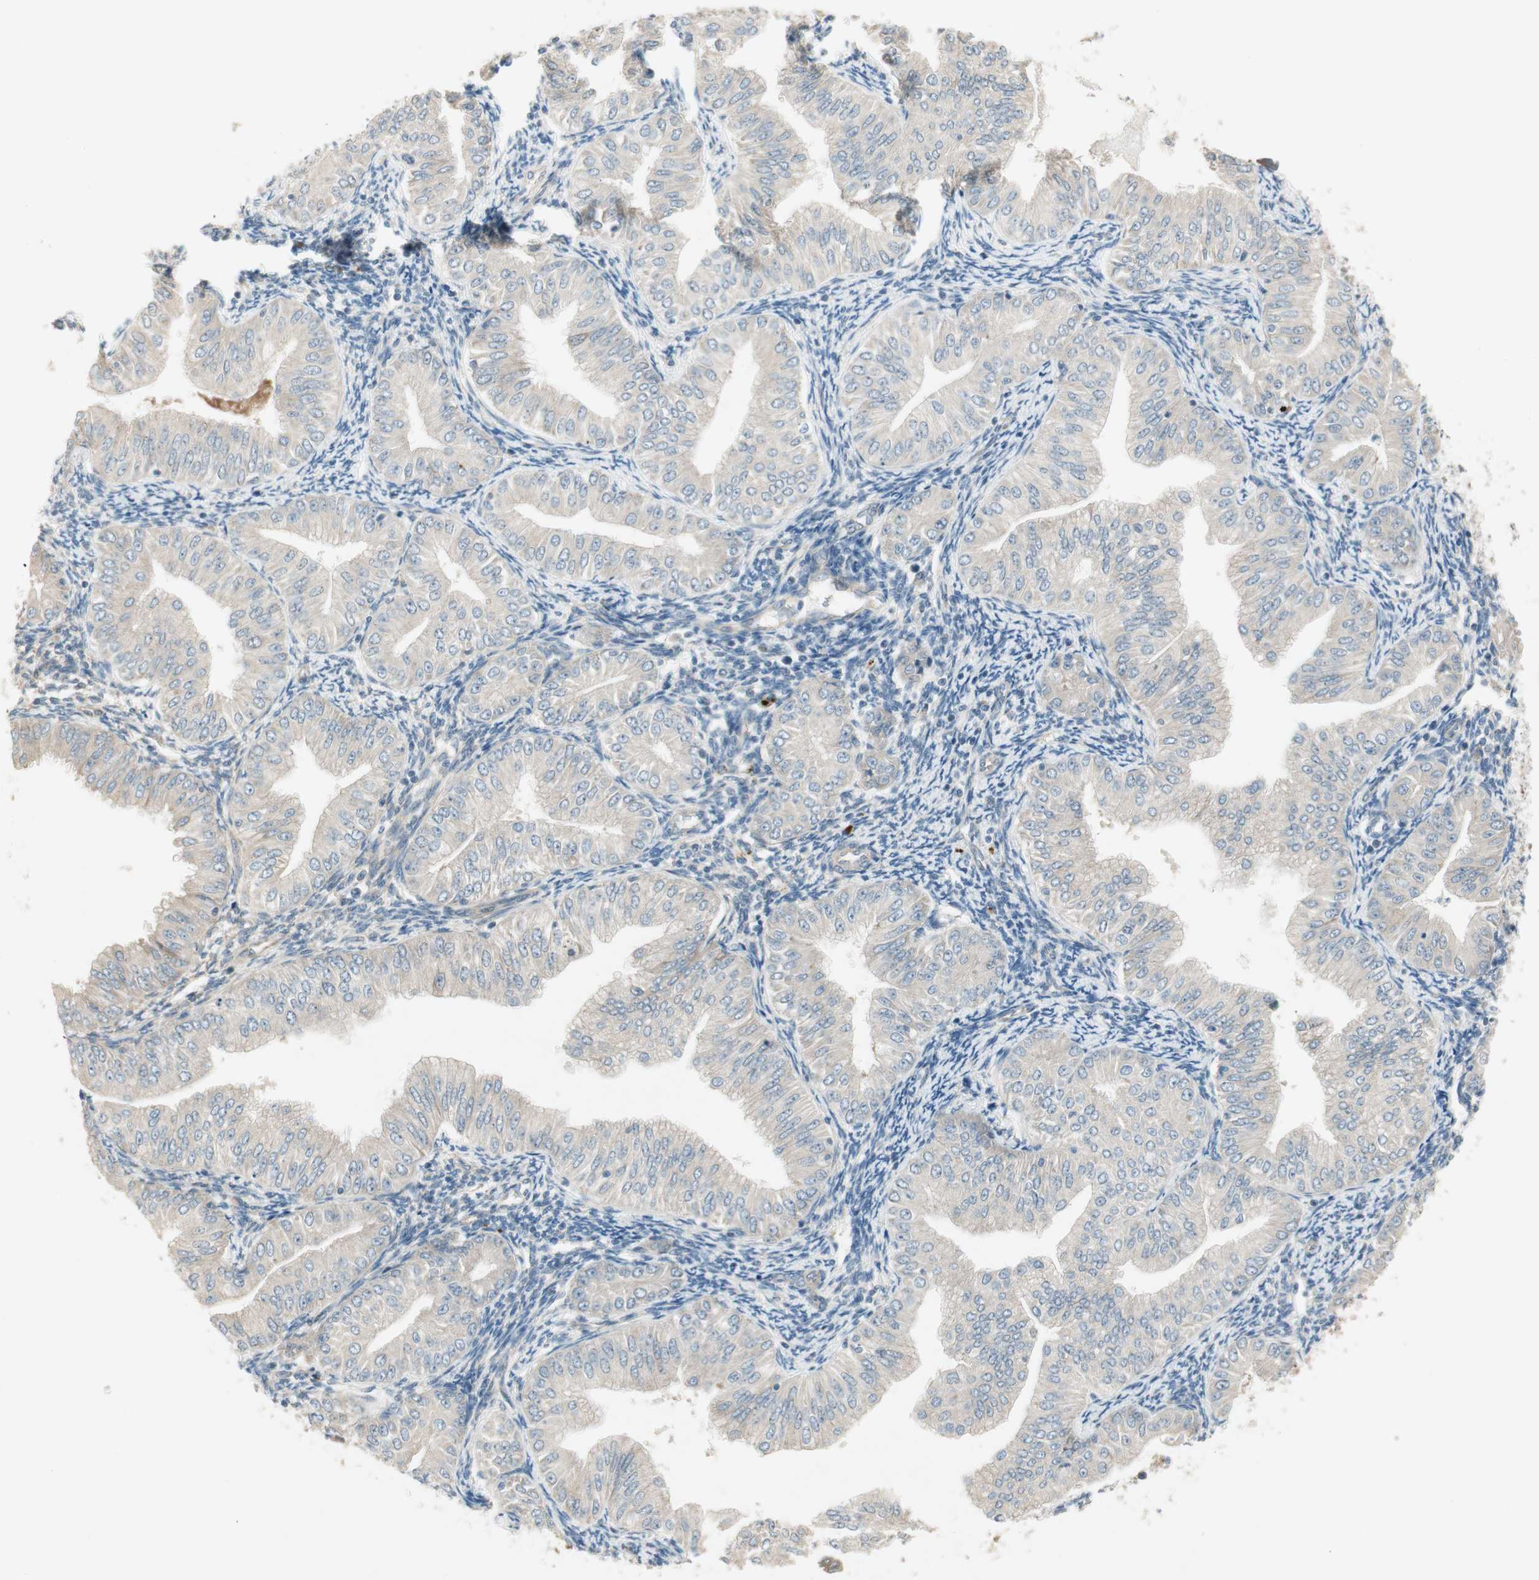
{"staining": {"intensity": "weak", "quantity": ">75%", "location": "cytoplasmic/membranous"}, "tissue": "endometrial cancer", "cell_type": "Tumor cells", "image_type": "cancer", "snomed": [{"axis": "morphology", "description": "Normal tissue, NOS"}, {"axis": "morphology", "description": "Adenocarcinoma, NOS"}, {"axis": "topography", "description": "Endometrium"}], "caption": "Human adenocarcinoma (endometrial) stained with a brown dye displays weak cytoplasmic/membranous positive staining in approximately >75% of tumor cells.", "gene": "STON1-GTF2A1L", "patient": {"sex": "female", "age": 53}}